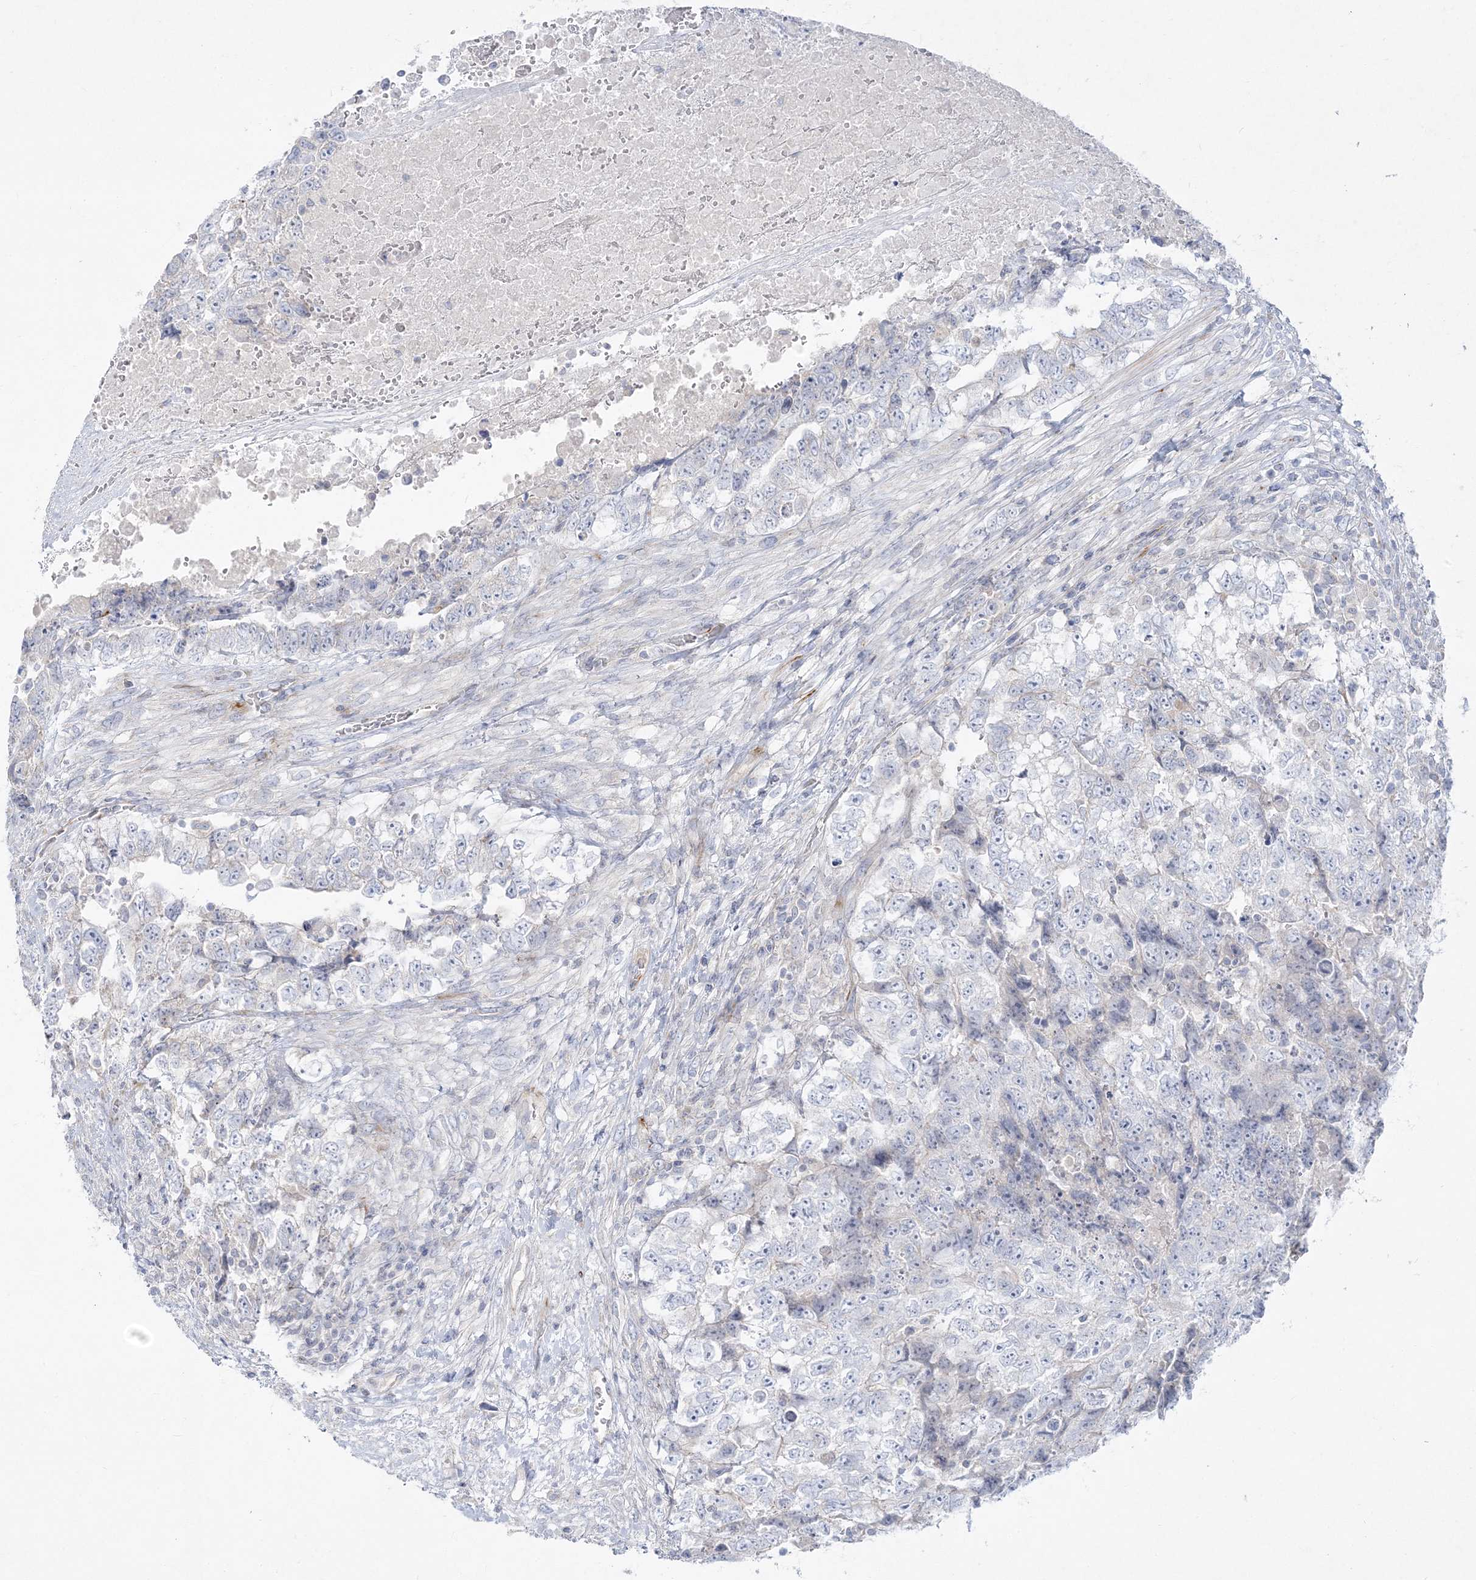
{"staining": {"intensity": "negative", "quantity": "none", "location": "none"}, "tissue": "testis cancer", "cell_type": "Tumor cells", "image_type": "cancer", "snomed": [{"axis": "morphology", "description": "Carcinoma, Embryonal, NOS"}, {"axis": "topography", "description": "Testis"}], "caption": "Testis cancer was stained to show a protein in brown. There is no significant positivity in tumor cells.", "gene": "GPAT2", "patient": {"sex": "male", "age": 37}}